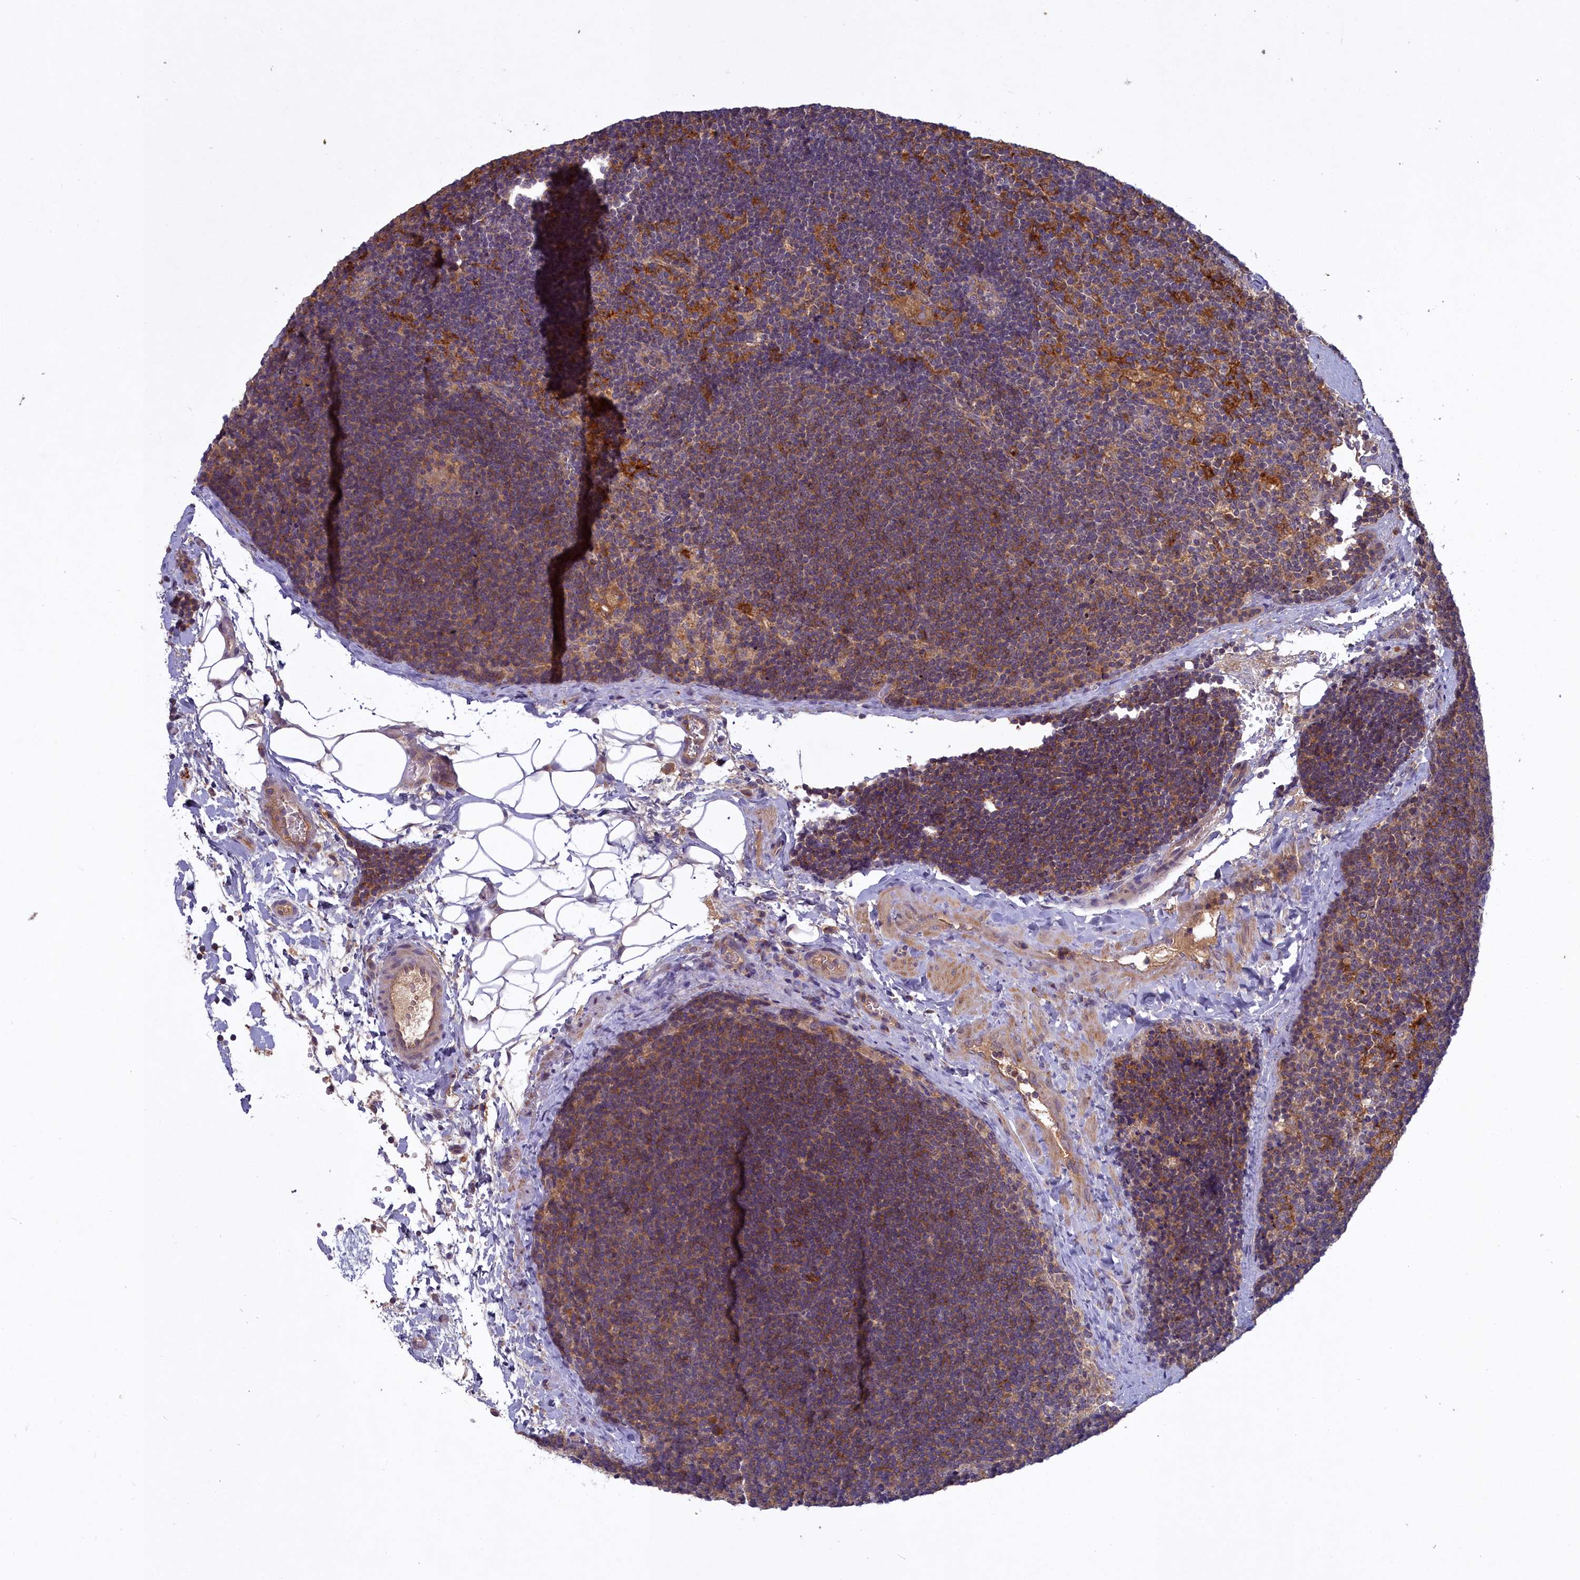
{"staining": {"intensity": "moderate", "quantity": ">75%", "location": "cytoplasmic/membranous"}, "tissue": "lymph node", "cell_type": "Germinal center cells", "image_type": "normal", "snomed": [{"axis": "morphology", "description": "Normal tissue, NOS"}, {"axis": "topography", "description": "Lymph node"}], "caption": "Immunohistochemistry (IHC) of normal lymph node shows medium levels of moderate cytoplasmic/membranous positivity in about >75% of germinal center cells. Nuclei are stained in blue.", "gene": "CCDC167", "patient": {"sex": "male", "age": 24}}